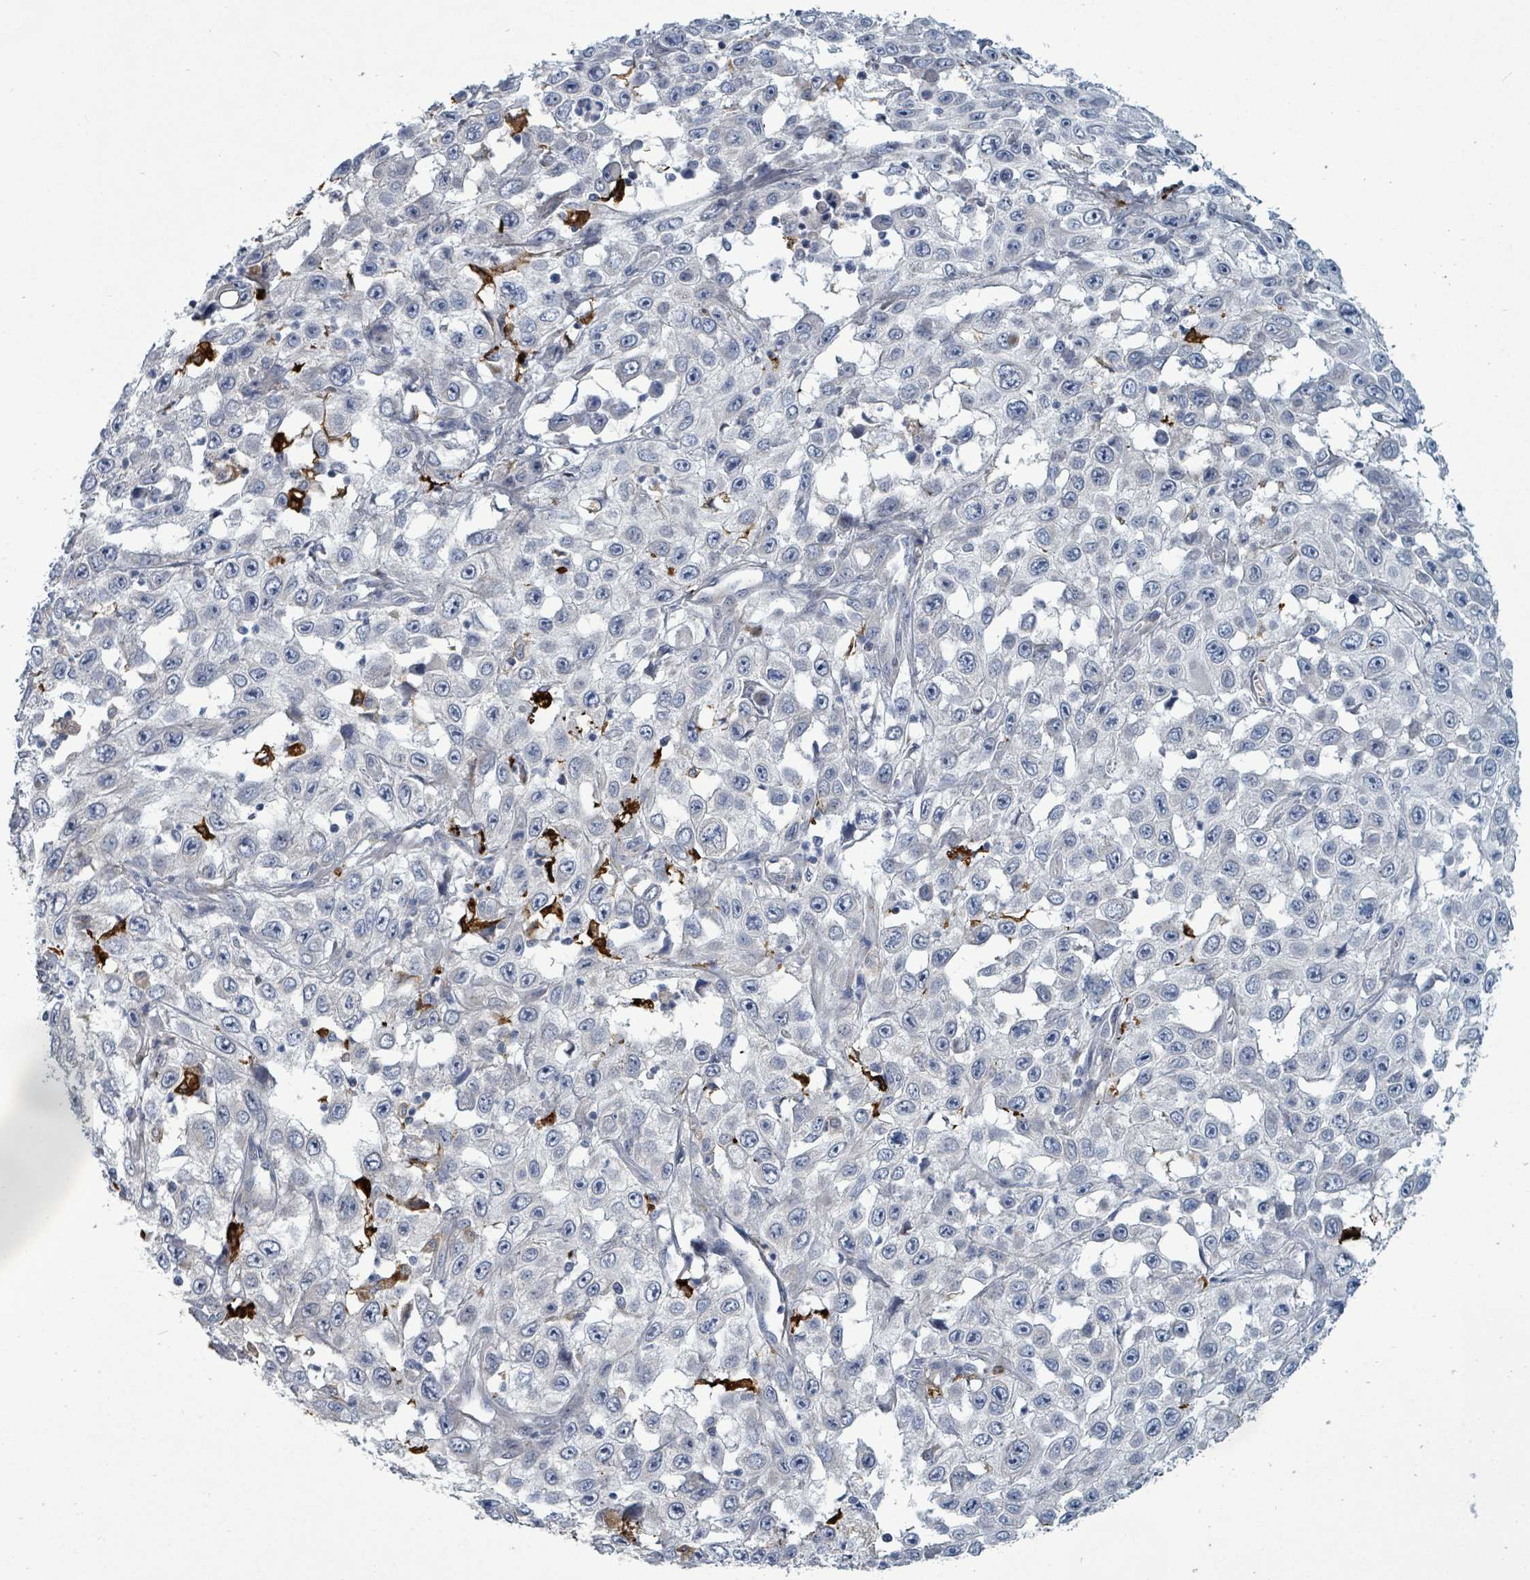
{"staining": {"intensity": "negative", "quantity": "none", "location": "none"}, "tissue": "skin cancer", "cell_type": "Tumor cells", "image_type": "cancer", "snomed": [{"axis": "morphology", "description": "Squamous cell carcinoma, NOS"}, {"axis": "topography", "description": "Skin"}], "caption": "A photomicrograph of squamous cell carcinoma (skin) stained for a protein displays no brown staining in tumor cells. The staining is performed using DAB (3,3'-diaminobenzidine) brown chromogen with nuclei counter-stained in using hematoxylin.", "gene": "TRDMT1", "patient": {"sex": "male", "age": 82}}